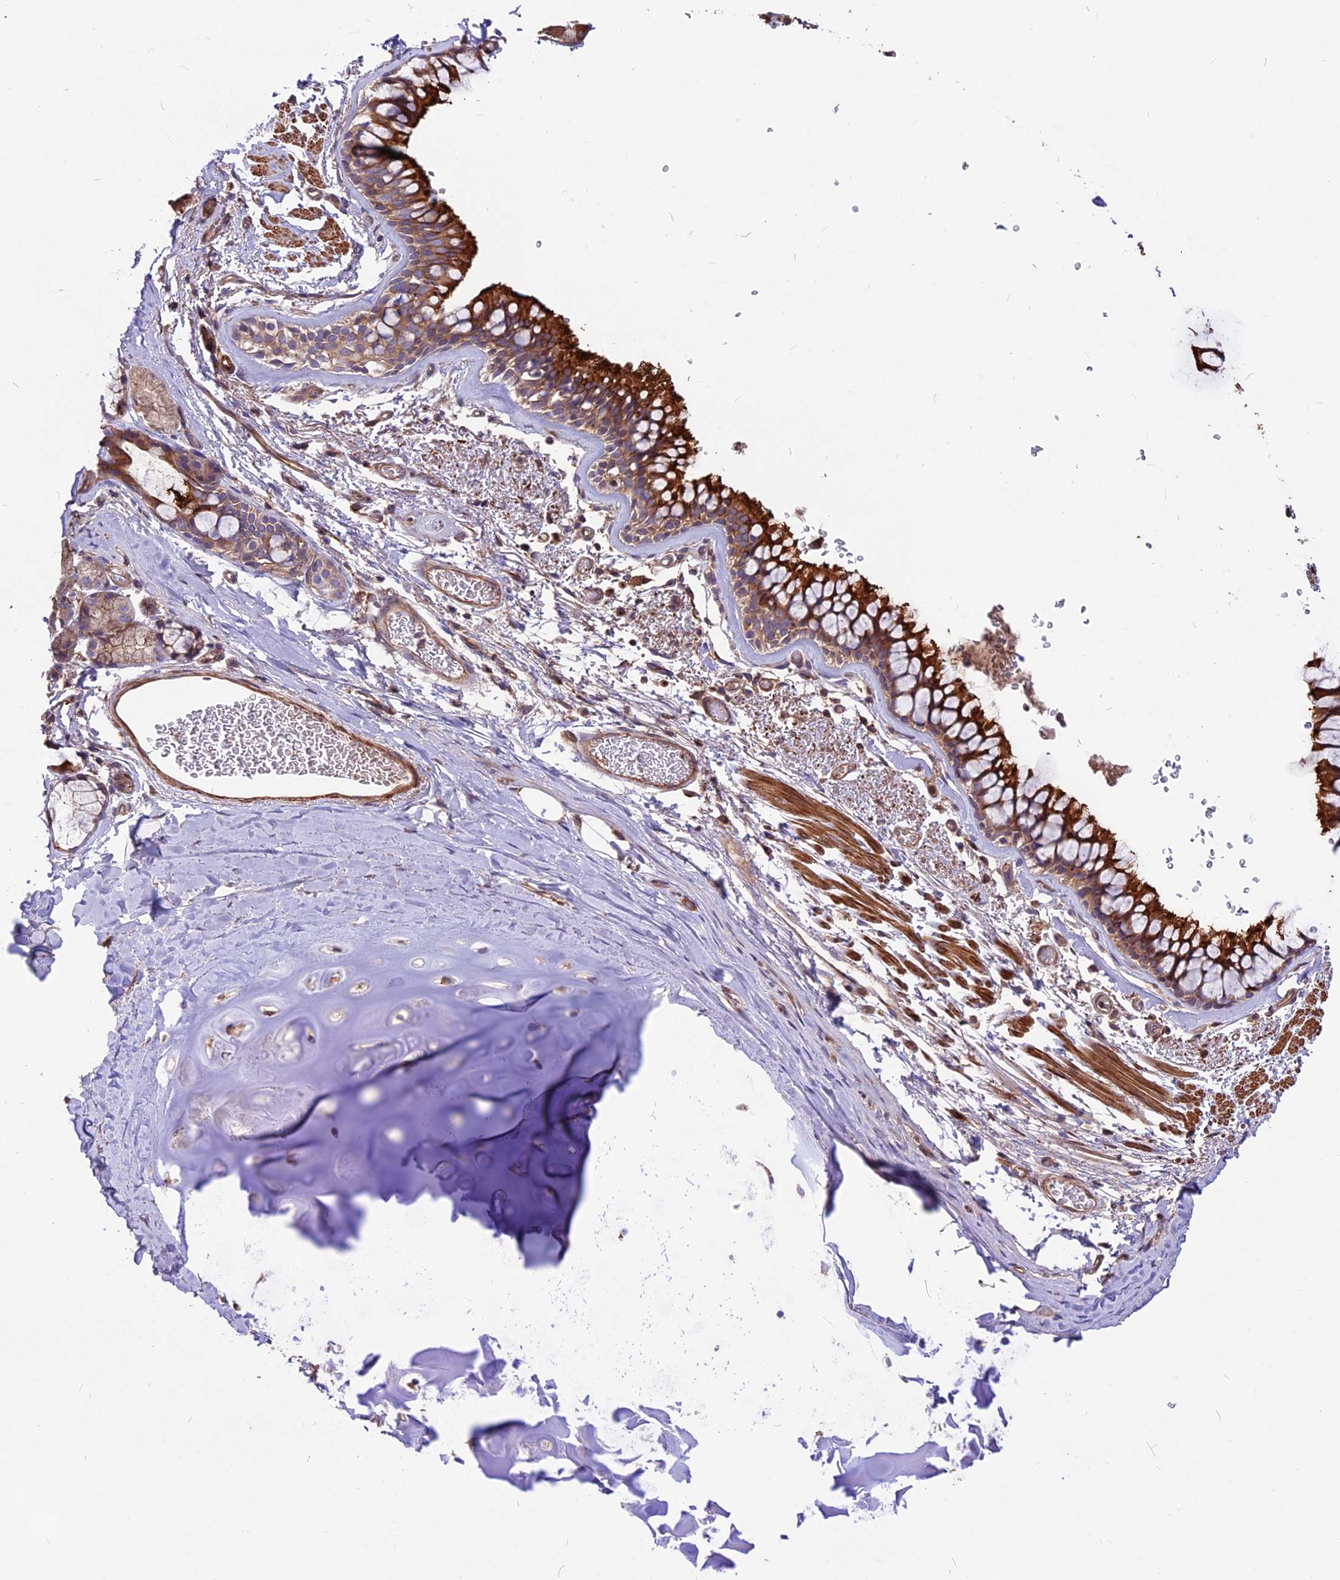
{"staining": {"intensity": "strong", "quantity": ">75%", "location": "cytoplasmic/membranous"}, "tissue": "bronchus", "cell_type": "Respiratory epithelial cells", "image_type": "normal", "snomed": [{"axis": "morphology", "description": "Normal tissue, NOS"}, {"axis": "topography", "description": "Bronchus"}], "caption": "Strong cytoplasmic/membranous positivity for a protein is seen in about >75% of respiratory epithelial cells of normal bronchus using IHC.", "gene": "ANO3", "patient": {"sex": "male", "age": 65}}